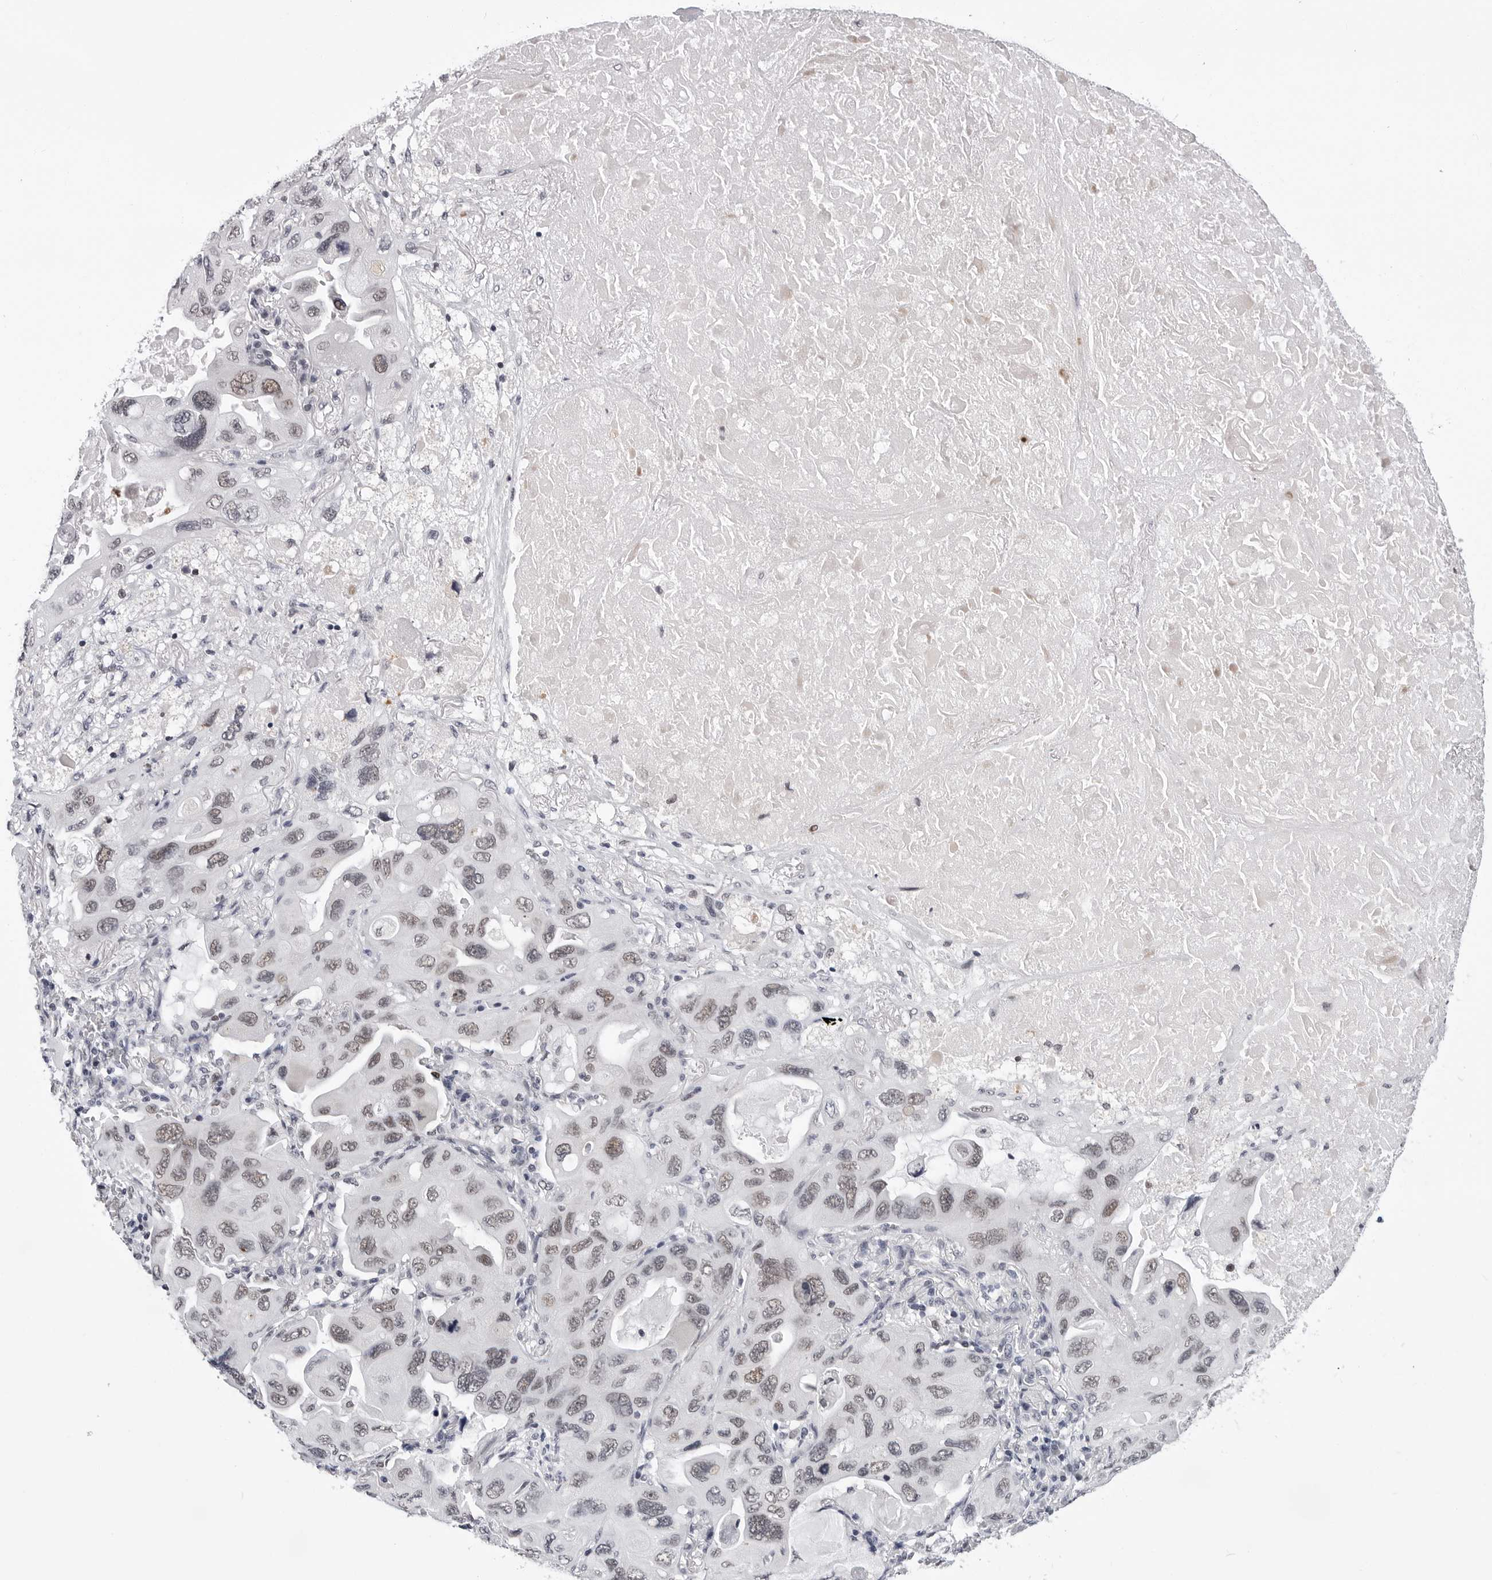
{"staining": {"intensity": "moderate", "quantity": ">75%", "location": "nuclear"}, "tissue": "lung cancer", "cell_type": "Tumor cells", "image_type": "cancer", "snomed": [{"axis": "morphology", "description": "Squamous cell carcinoma, NOS"}, {"axis": "topography", "description": "Lung"}], "caption": "There is medium levels of moderate nuclear positivity in tumor cells of lung cancer, as demonstrated by immunohistochemical staining (brown color).", "gene": "SF3B4", "patient": {"sex": "female", "age": 73}}